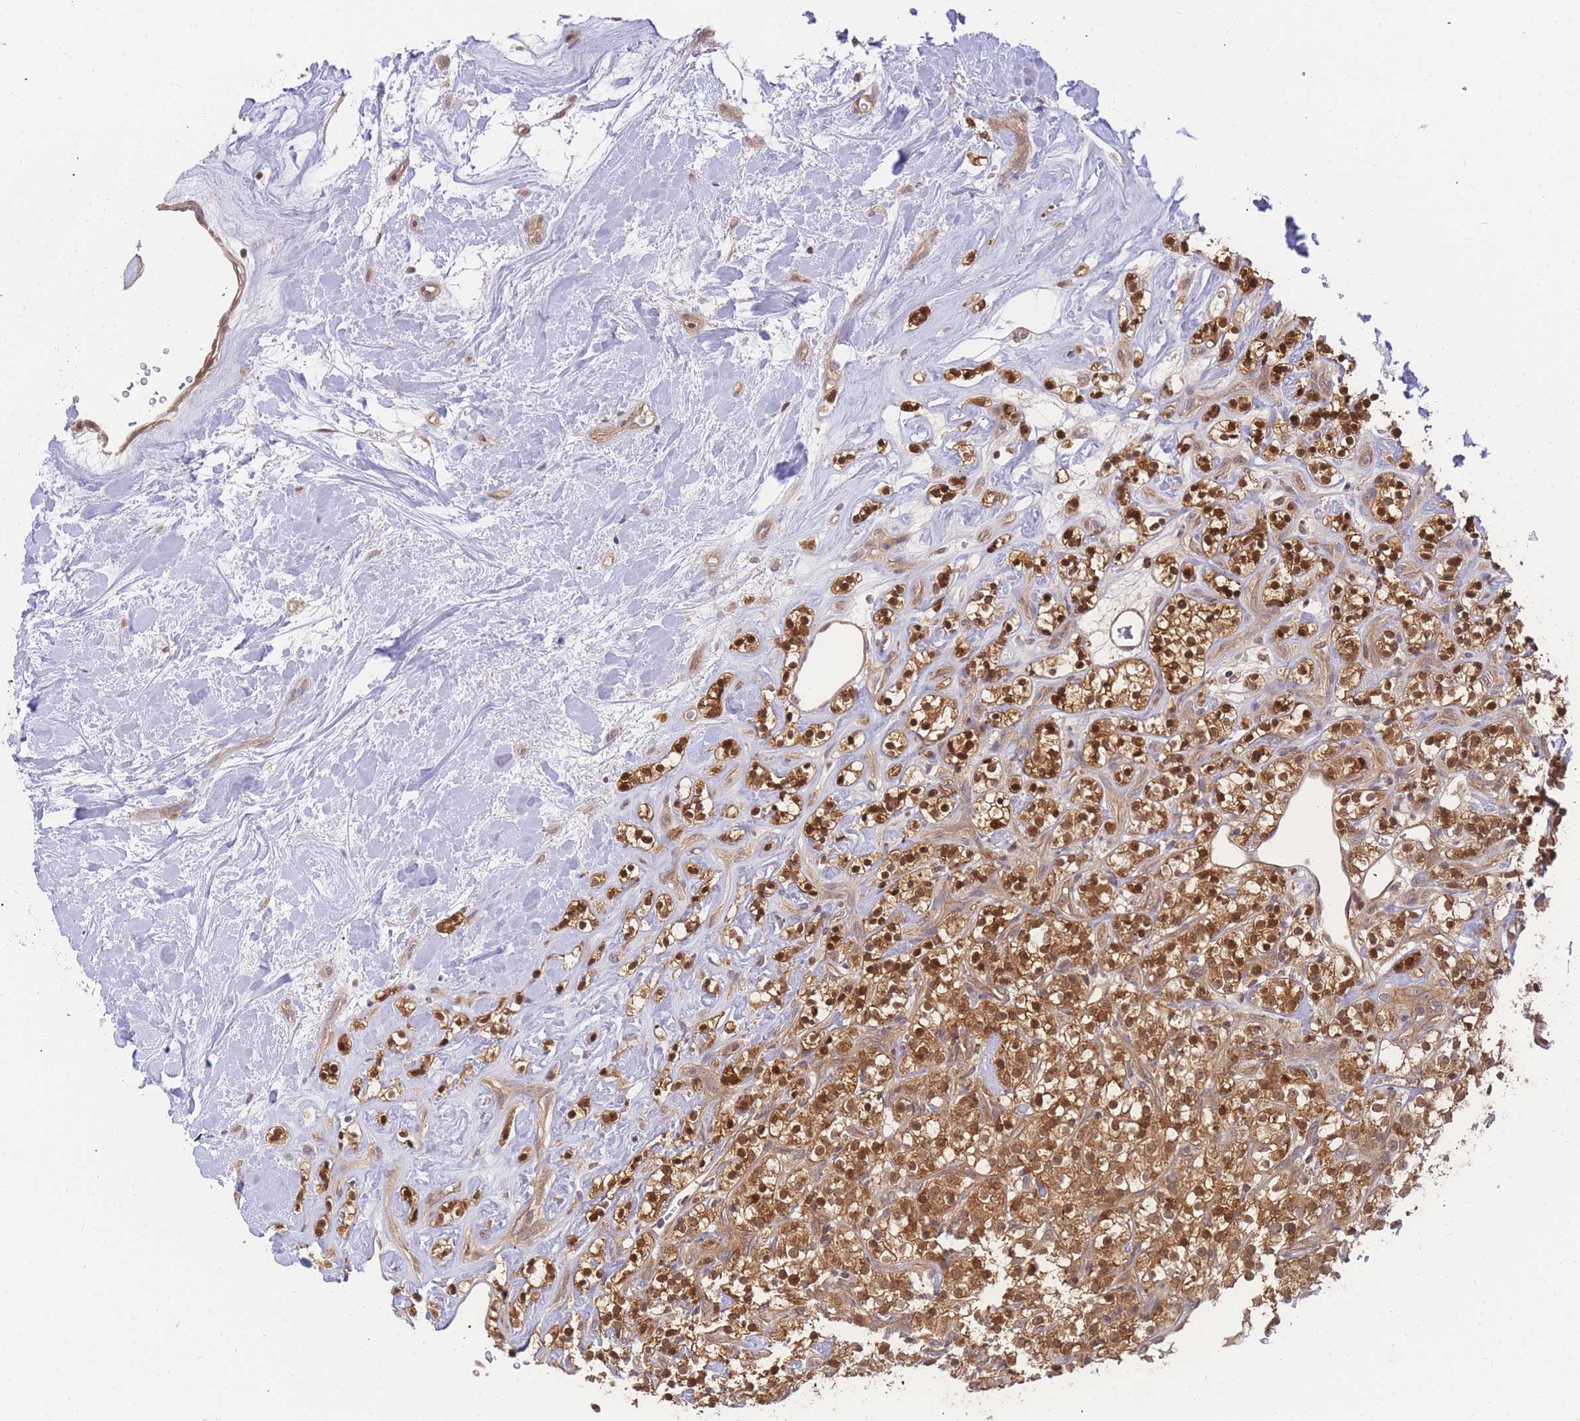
{"staining": {"intensity": "strong", "quantity": ">75%", "location": "cytoplasmic/membranous,nuclear"}, "tissue": "renal cancer", "cell_type": "Tumor cells", "image_type": "cancer", "snomed": [{"axis": "morphology", "description": "Adenocarcinoma, NOS"}, {"axis": "topography", "description": "Kidney"}], "caption": "Immunohistochemistry (IHC) image of neoplastic tissue: human renal cancer (adenocarcinoma) stained using immunohistochemistry displays high levels of strong protein expression localized specifically in the cytoplasmic/membranous and nuclear of tumor cells, appearing as a cytoplasmic/membranous and nuclear brown color.", "gene": "KIAA1191", "patient": {"sex": "male", "age": 77}}